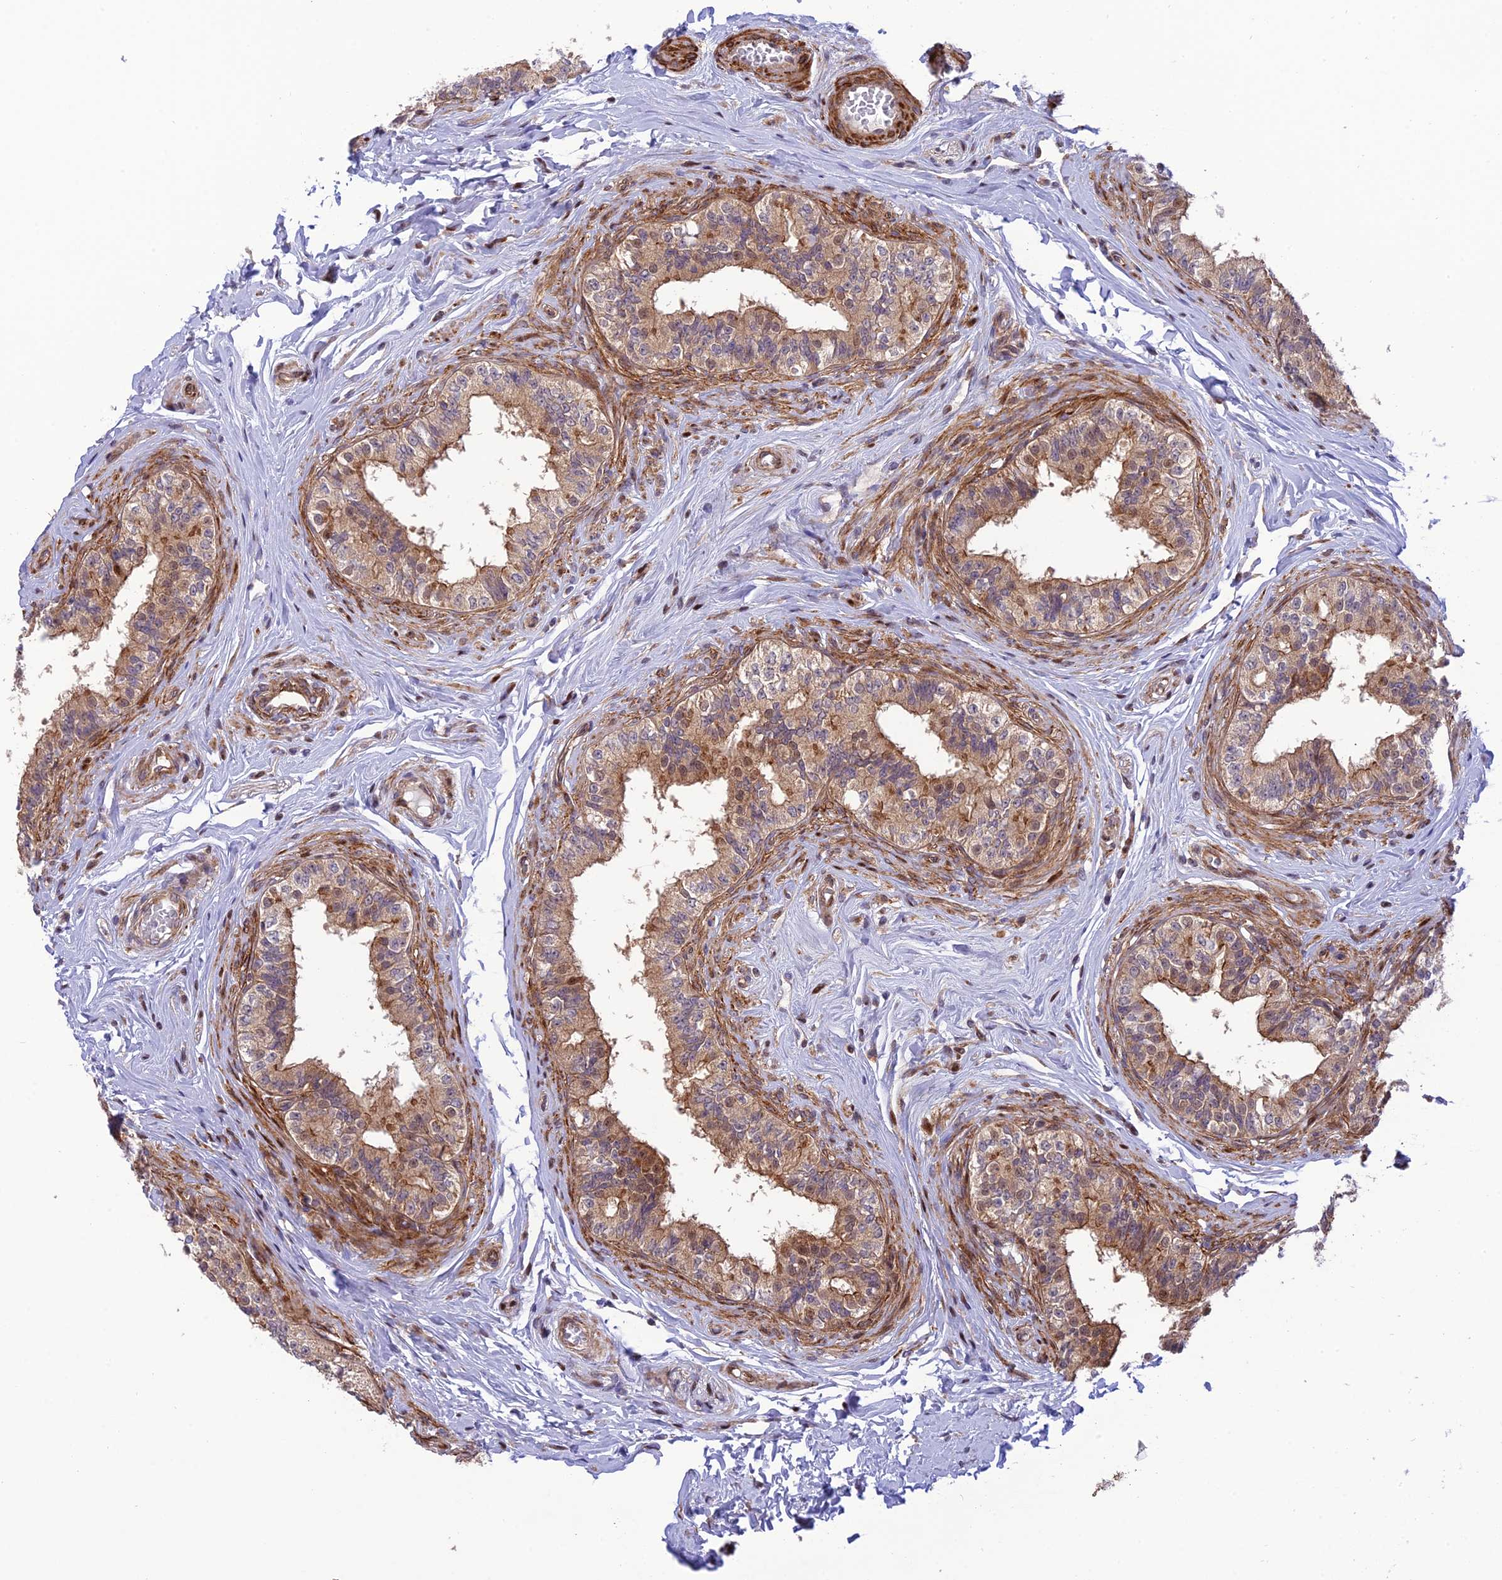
{"staining": {"intensity": "moderate", "quantity": "25%-75%", "location": "cytoplasmic/membranous,nuclear"}, "tissue": "epididymis", "cell_type": "Glandular cells", "image_type": "normal", "snomed": [{"axis": "morphology", "description": "Normal tissue, NOS"}, {"axis": "topography", "description": "Testis"}, {"axis": "topography", "description": "Epididymis"}], "caption": "DAB immunohistochemical staining of benign human epididymis demonstrates moderate cytoplasmic/membranous,nuclear protein positivity in about 25%-75% of glandular cells.", "gene": "ZNF584", "patient": {"sex": "male", "age": 36}}